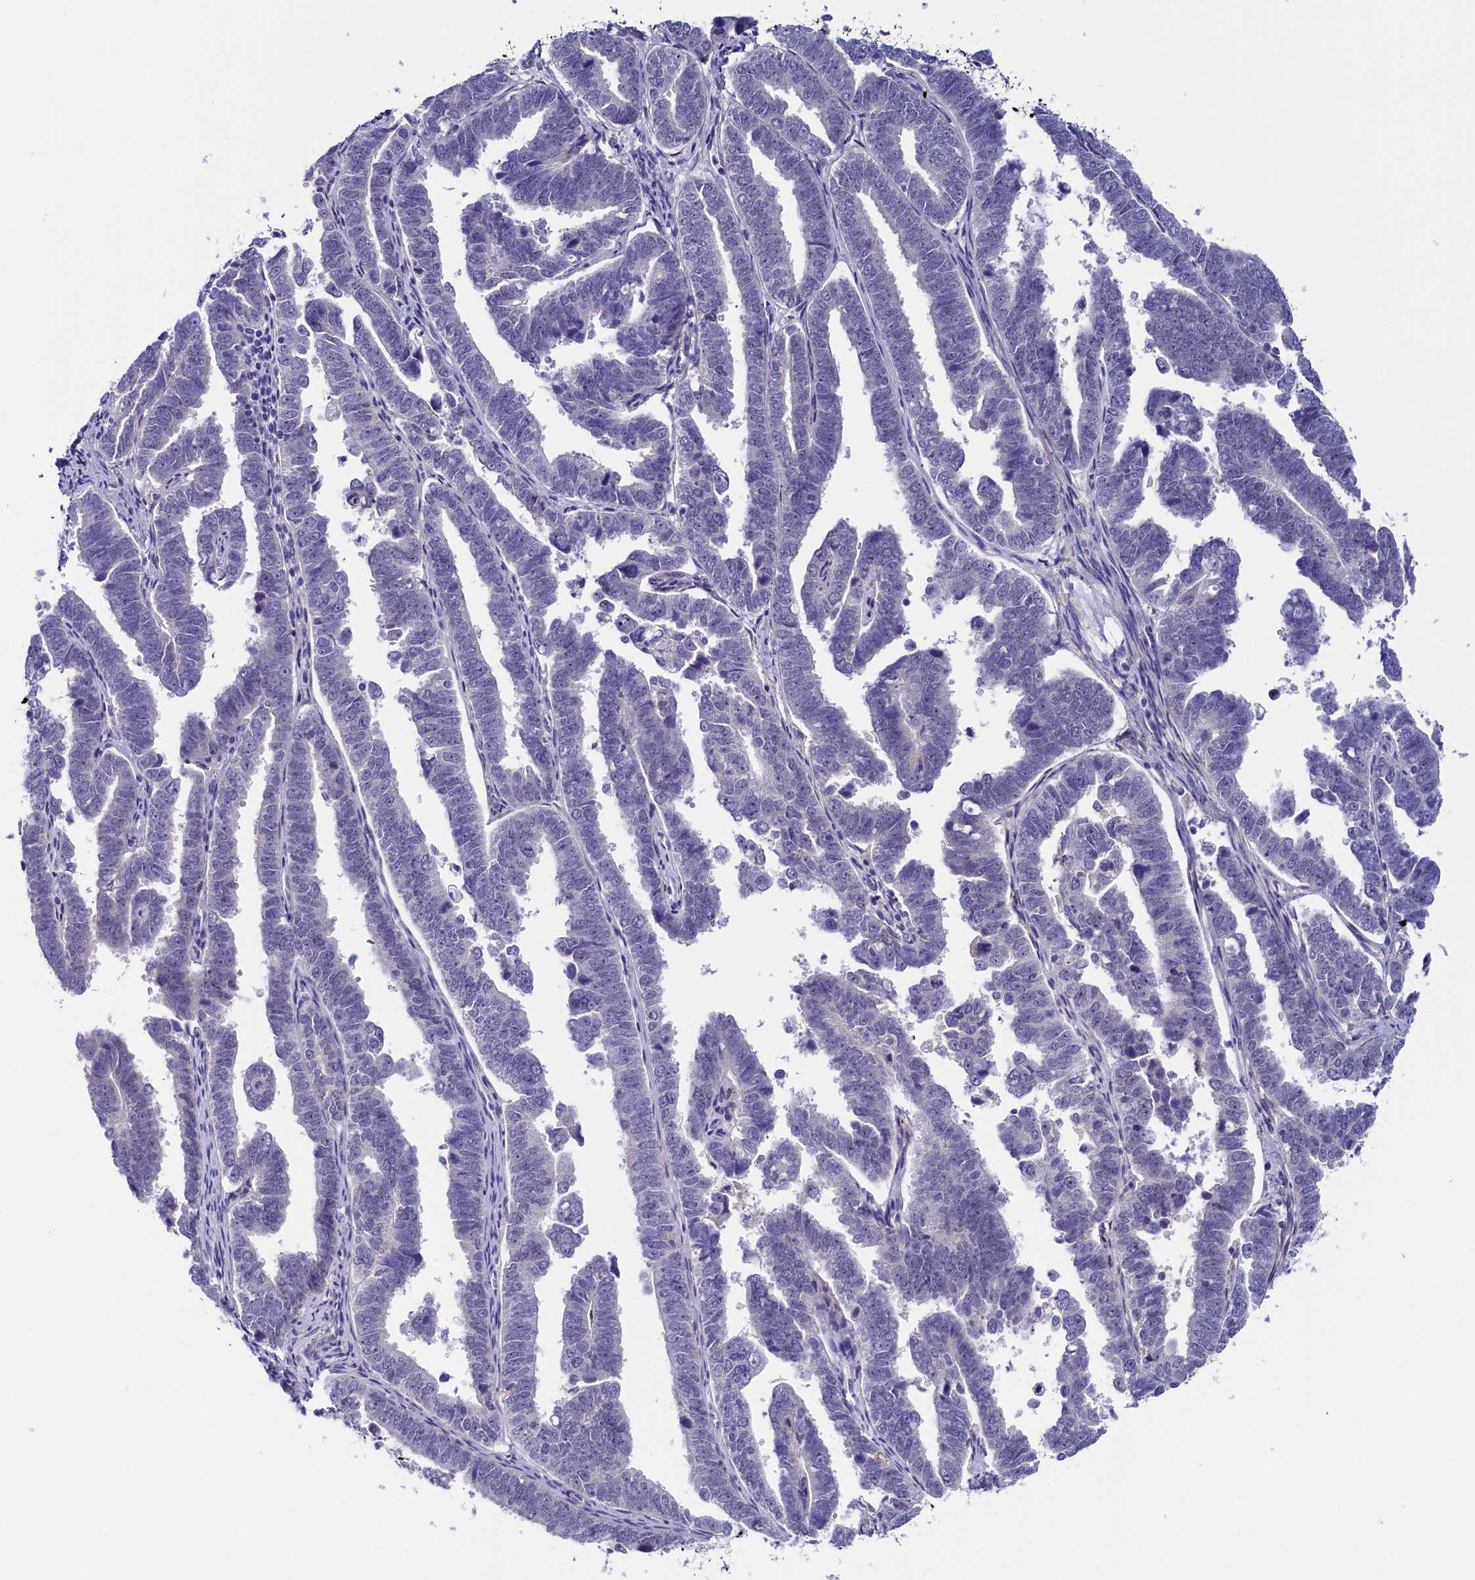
{"staining": {"intensity": "negative", "quantity": "none", "location": "none"}, "tissue": "endometrial cancer", "cell_type": "Tumor cells", "image_type": "cancer", "snomed": [{"axis": "morphology", "description": "Adenocarcinoma, NOS"}, {"axis": "topography", "description": "Endometrium"}], "caption": "Endometrial cancer stained for a protein using immunohistochemistry shows no expression tumor cells.", "gene": "FLYWCH2", "patient": {"sex": "female", "age": 75}}